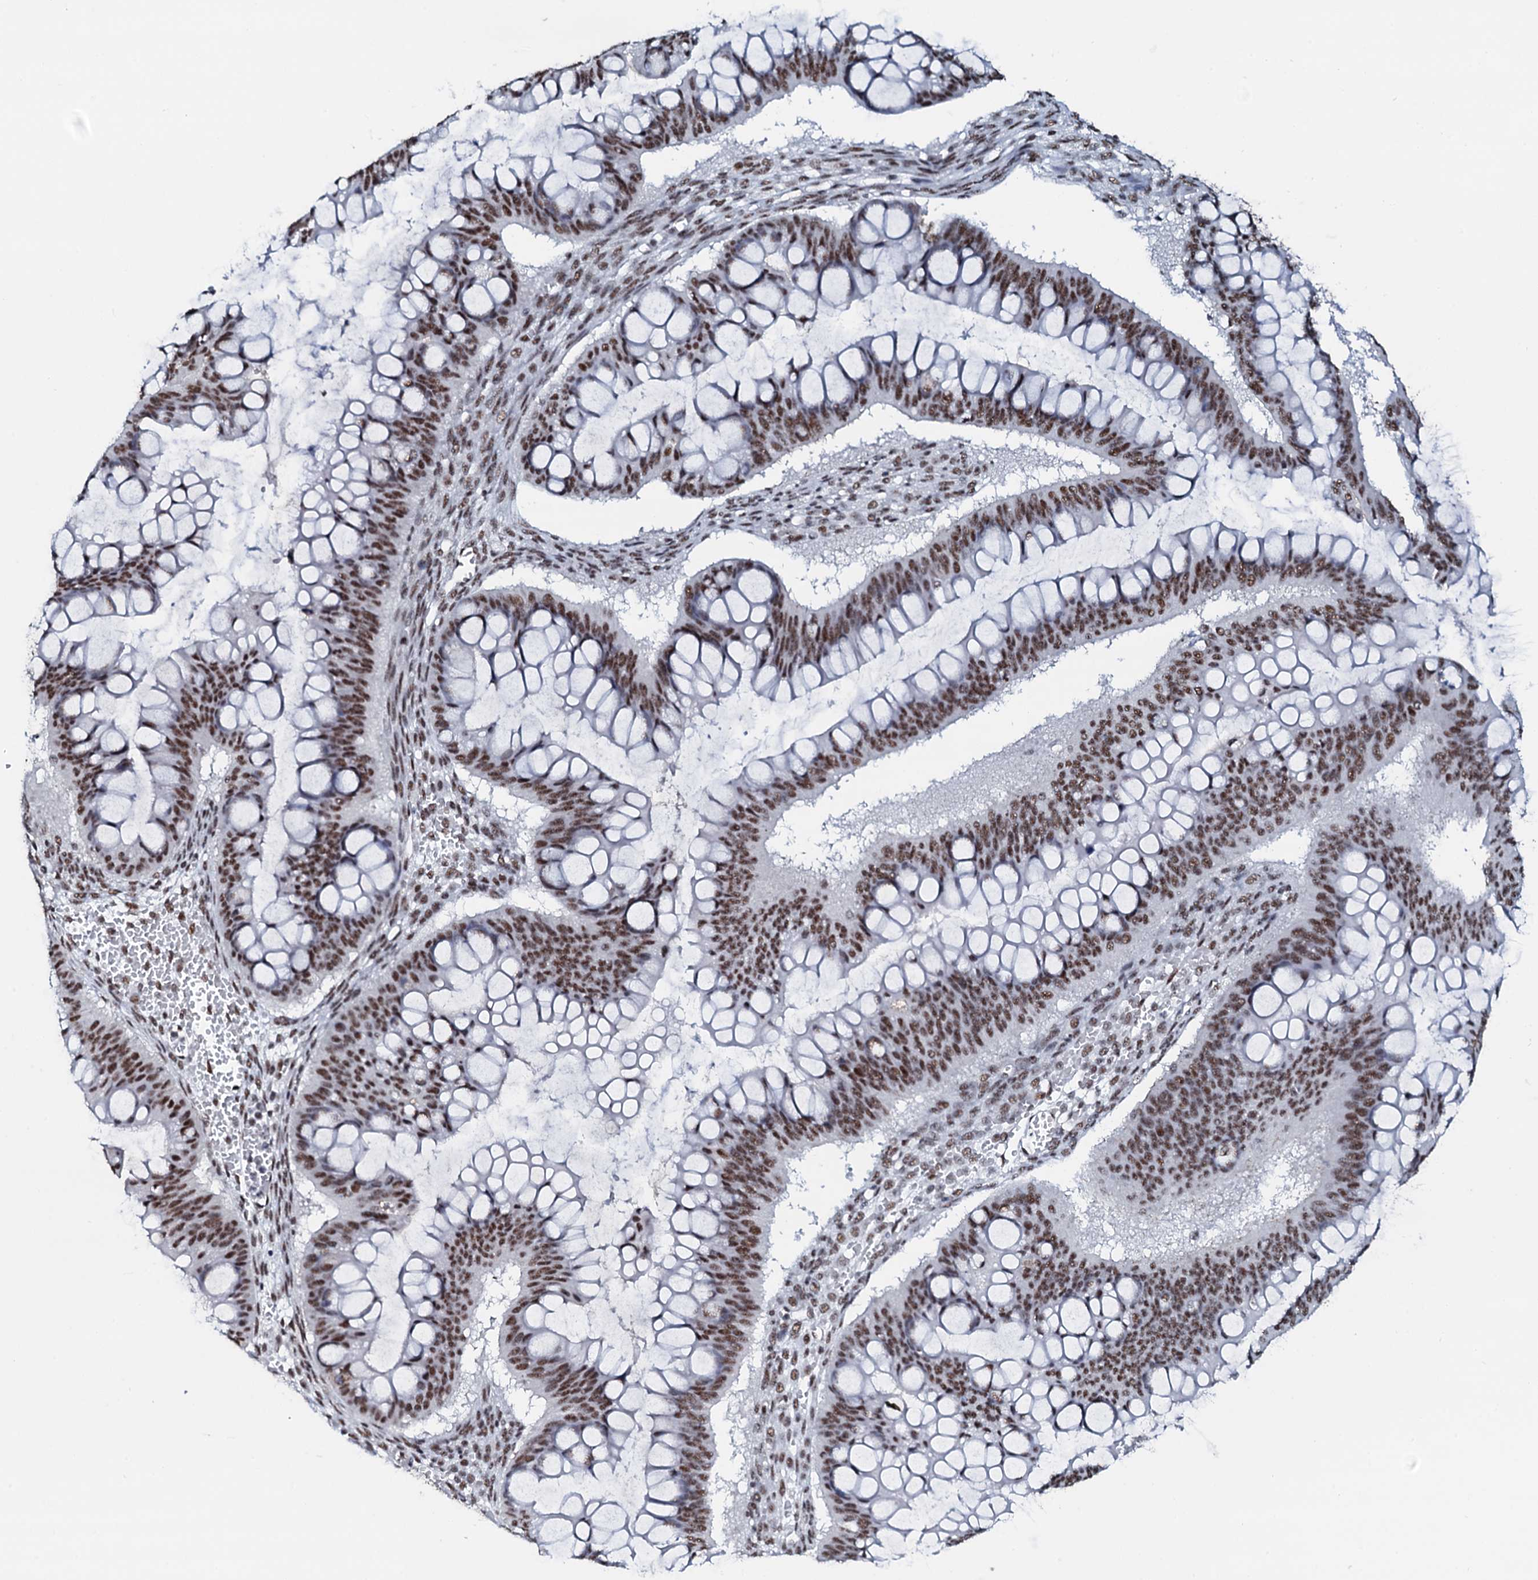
{"staining": {"intensity": "strong", "quantity": ">75%", "location": "nuclear"}, "tissue": "ovarian cancer", "cell_type": "Tumor cells", "image_type": "cancer", "snomed": [{"axis": "morphology", "description": "Cystadenocarcinoma, mucinous, NOS"}, {"axis": "topography", "description": "Ovary"}], "caption": "Protein expression analysis of human mucinous cystadenocarcinoma (ovarian) reveals strong nuclear expression in about >75% of tumor cells.", "gene": "NKAPD1", "patient": {"sex": "female", "age": 73}}